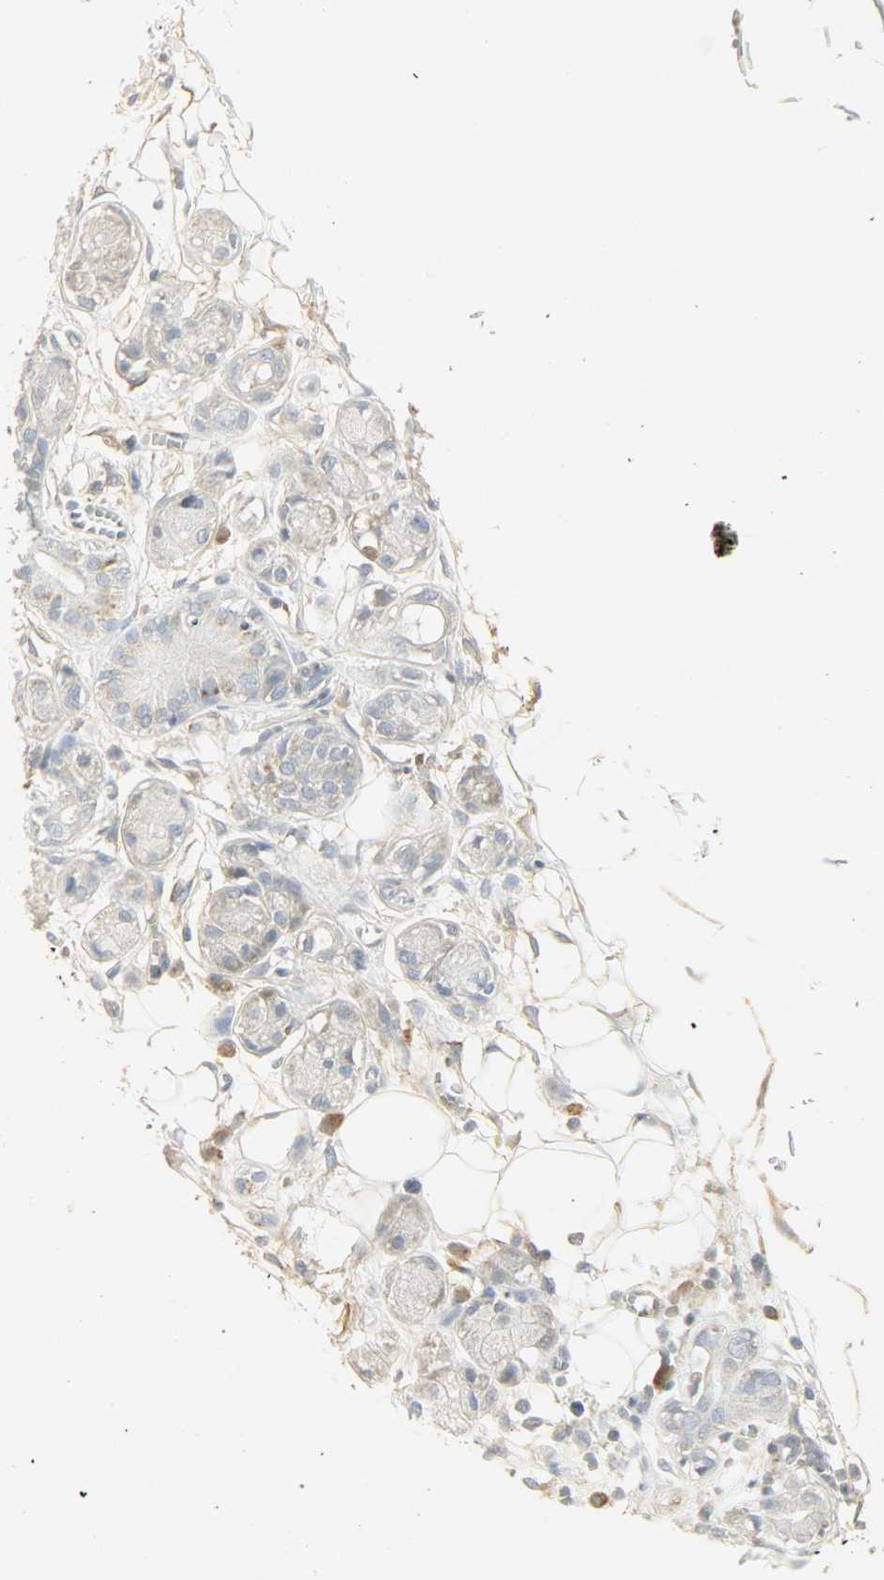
{"staining": {"intensity": "negative", "quantity": "none", "location": "none"}, "tissue": "adipose tissue", "cell_type": "Adipocytes", "image_type": "normal", "snomed": [{"axis": "morphology", "description": "Normal tissue, NOS"}, {"axis": "morphology", "description": "Inflammation, NOS"}, {"axis": "topography", "description": "Vascular tissue"}, {"axis": "topography", "description": "Salivary gland"}], "caption": "A high-resolution micrograph shows immunohistochemistry (IHC) staining of normal adipose tissue, which demonstrates no significant expression in adipocytes.", "gene": "ENPEP", "patient": {"sex": "female", "age": 75}}